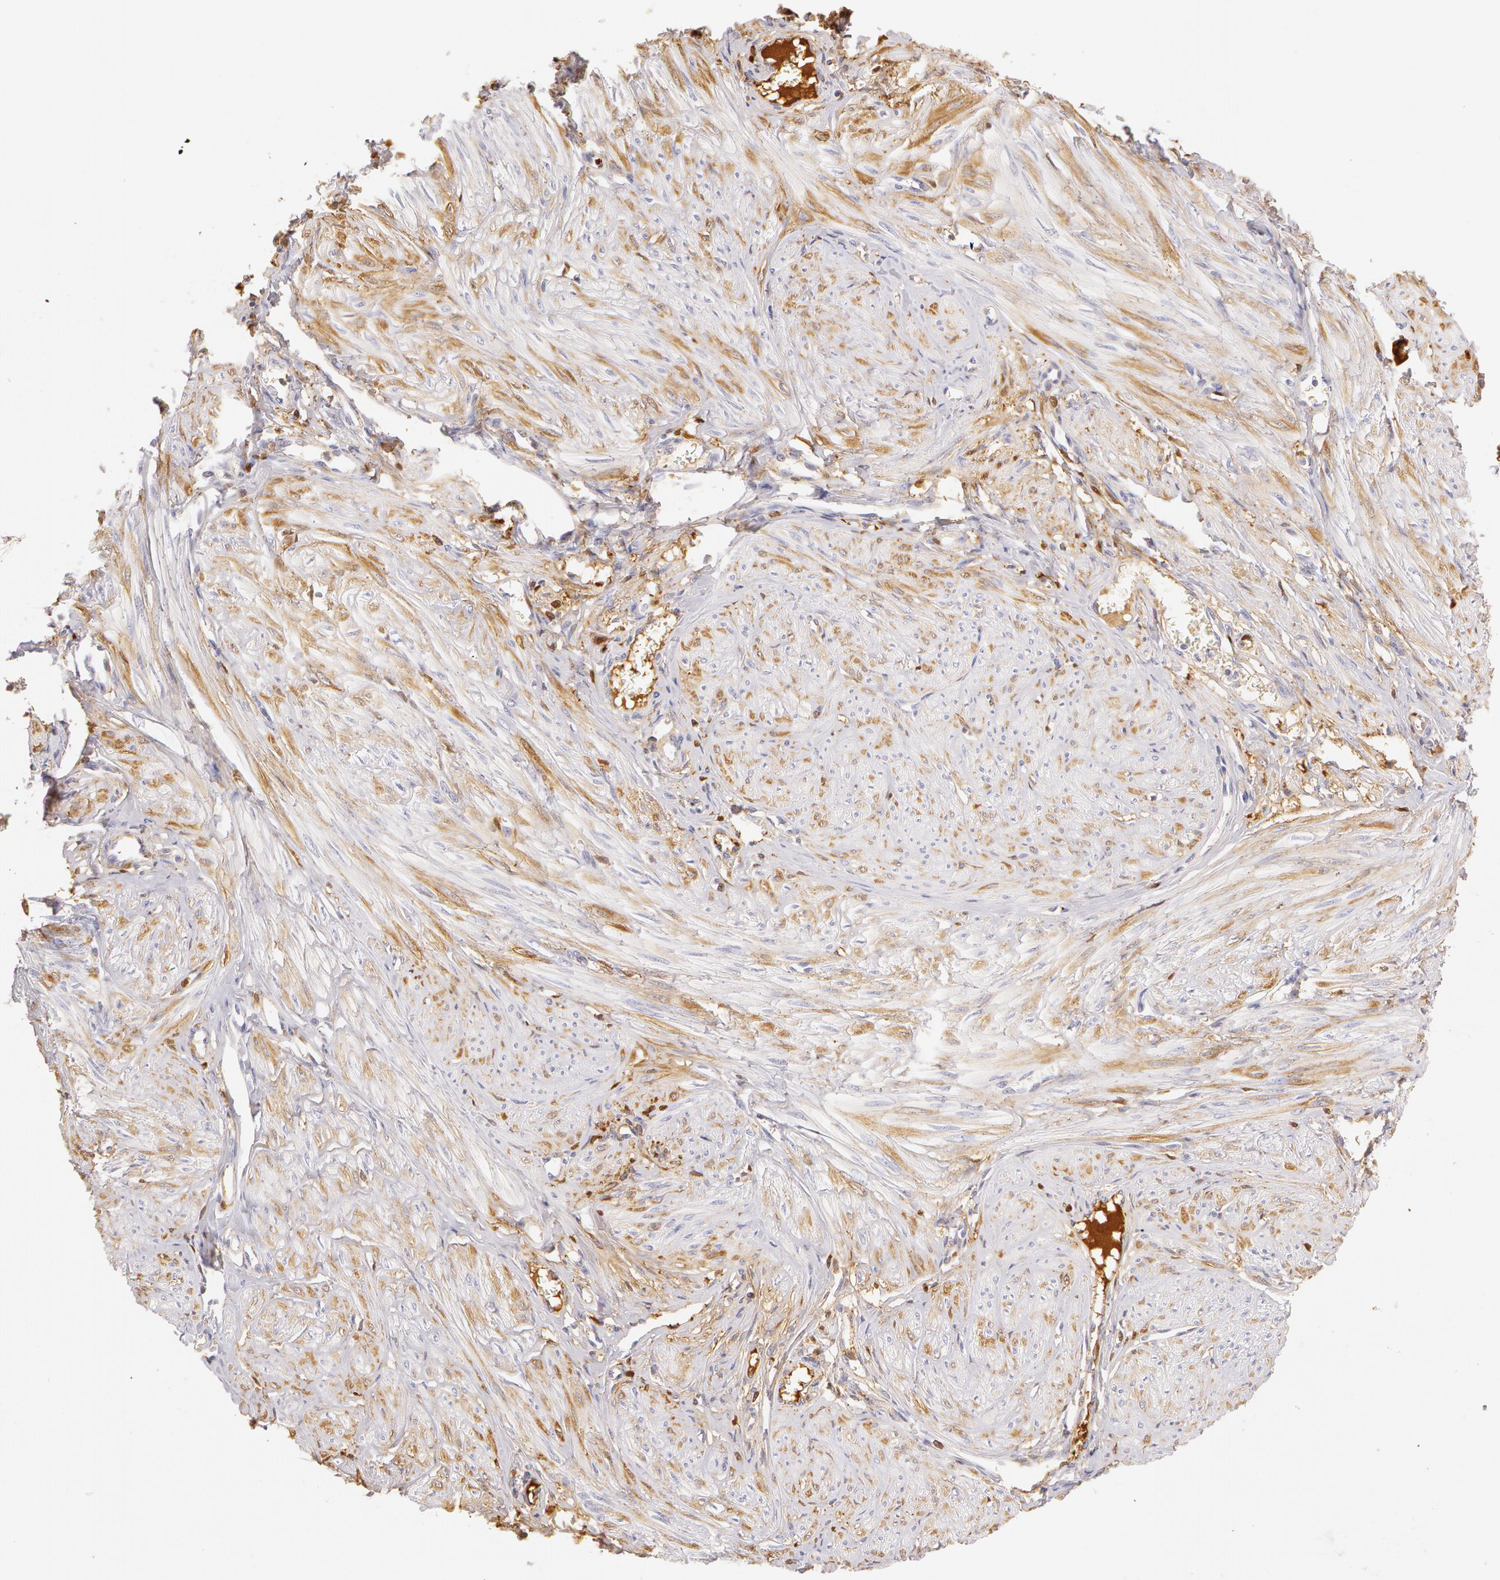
{"staining": {"intensity": "weak", "quantity": "25%-75%", "location": "cytoplasmic/membranous"}, "tissue": "smooth muscle", "cell_type": "Smooth muscle cells", "image_type": "normal", "snomed": [{"axis": "morphology", "description": "Normal tissue, NOS"}, {"axis": "topography", "description": "Uterus"}], "caption": "Immunohistochemistry photomicrograph of benign human smooth muscle stained for a protein (brown), which exhibits low levels of weak cytoplasmic/membranous positivity in about 25%-75% of smooth muscle cells.", "gene": "AHSG", "patient": {"sex": "female", "age": 45}}